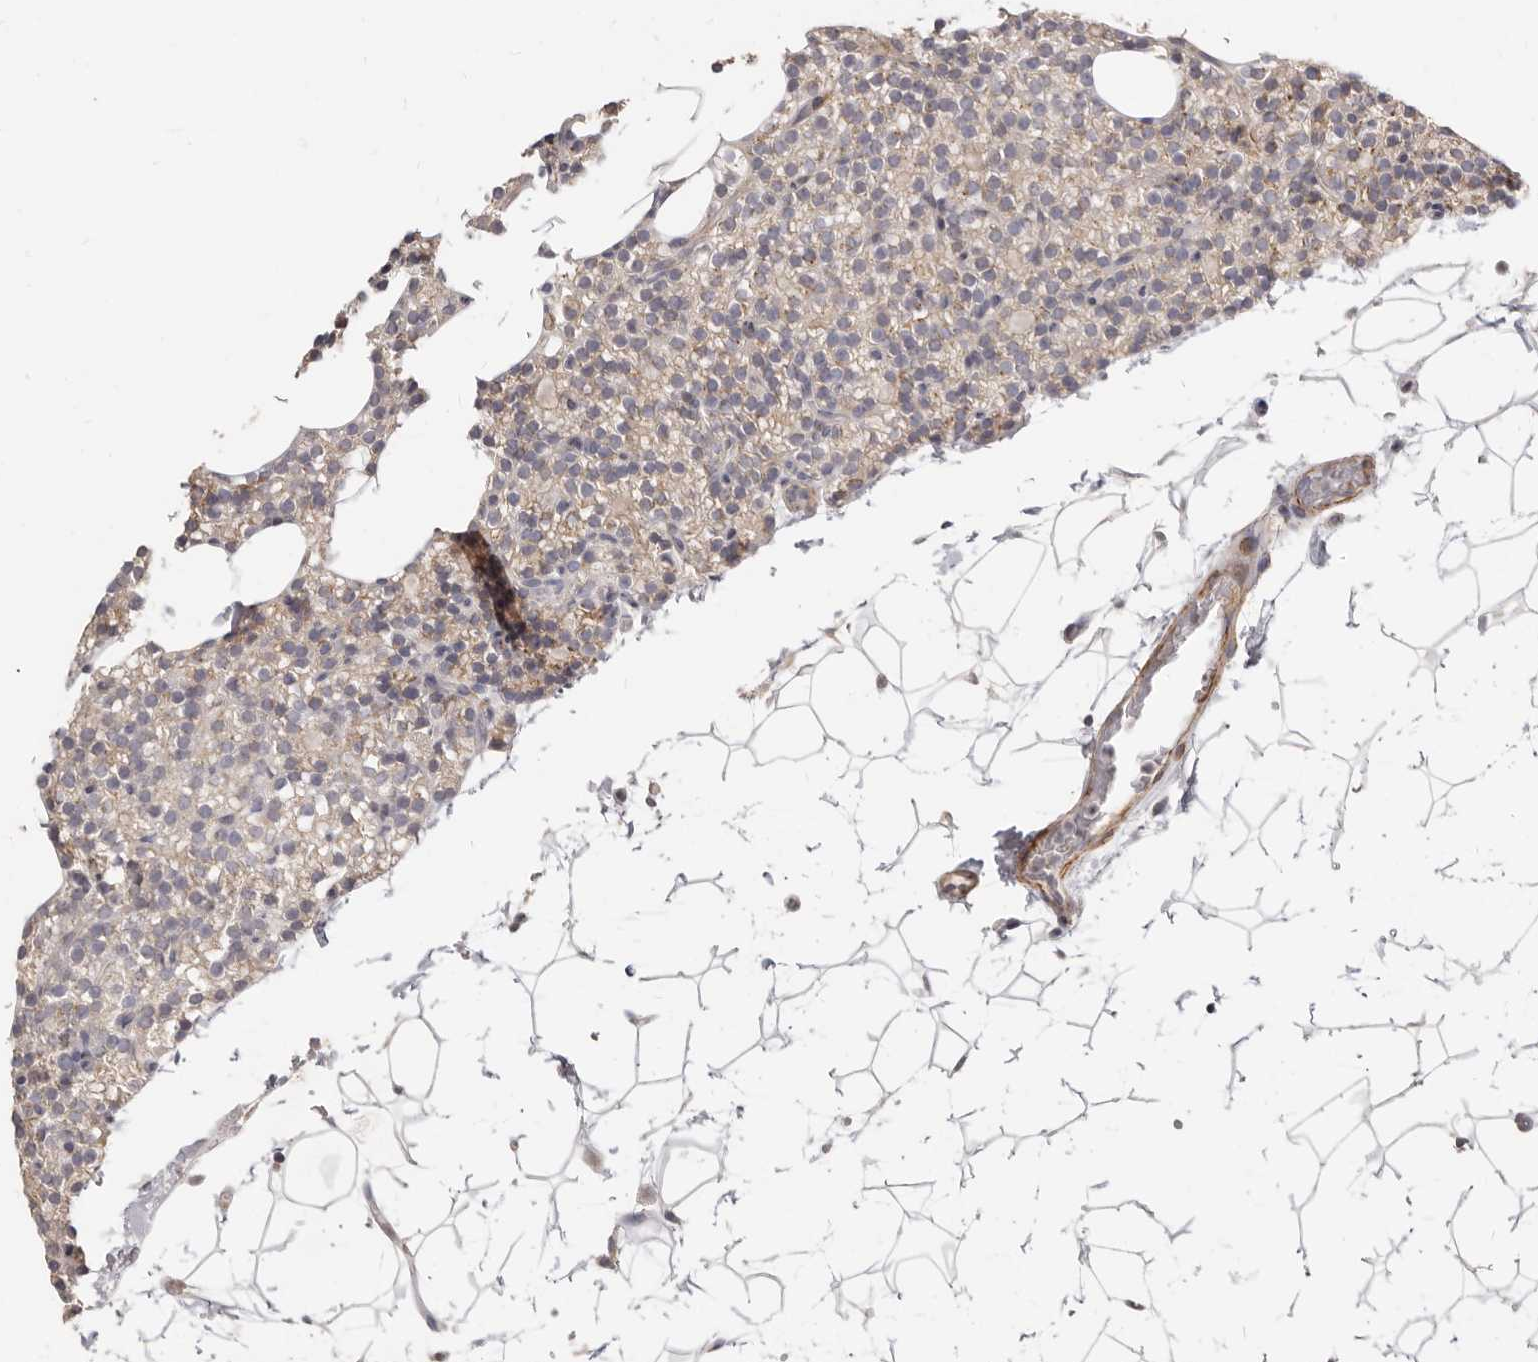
{"staining": {"intensity": "moderate", "quantity": "<25%", "location": "cytoplasmic/membranous"}, "tissue": "parathyroid gland", "cell_type": "Glandular cells", "image_type": "normal", "snomed": [{"axis": "morphology", "description": "Normal tissue, NOS"}, {"axis": "topography", "description": "Parathyroid gland"}], "caption": "A high-resolution image shows immunohistochemistry (IHC) staining of normal parathyroid gland, which demonstrates moderate cytoplasmic/membranous positivity in approximately <25% of glandular cells.", "gene": "RABAC1", "patient": {"sex": "female", "age": 56}}